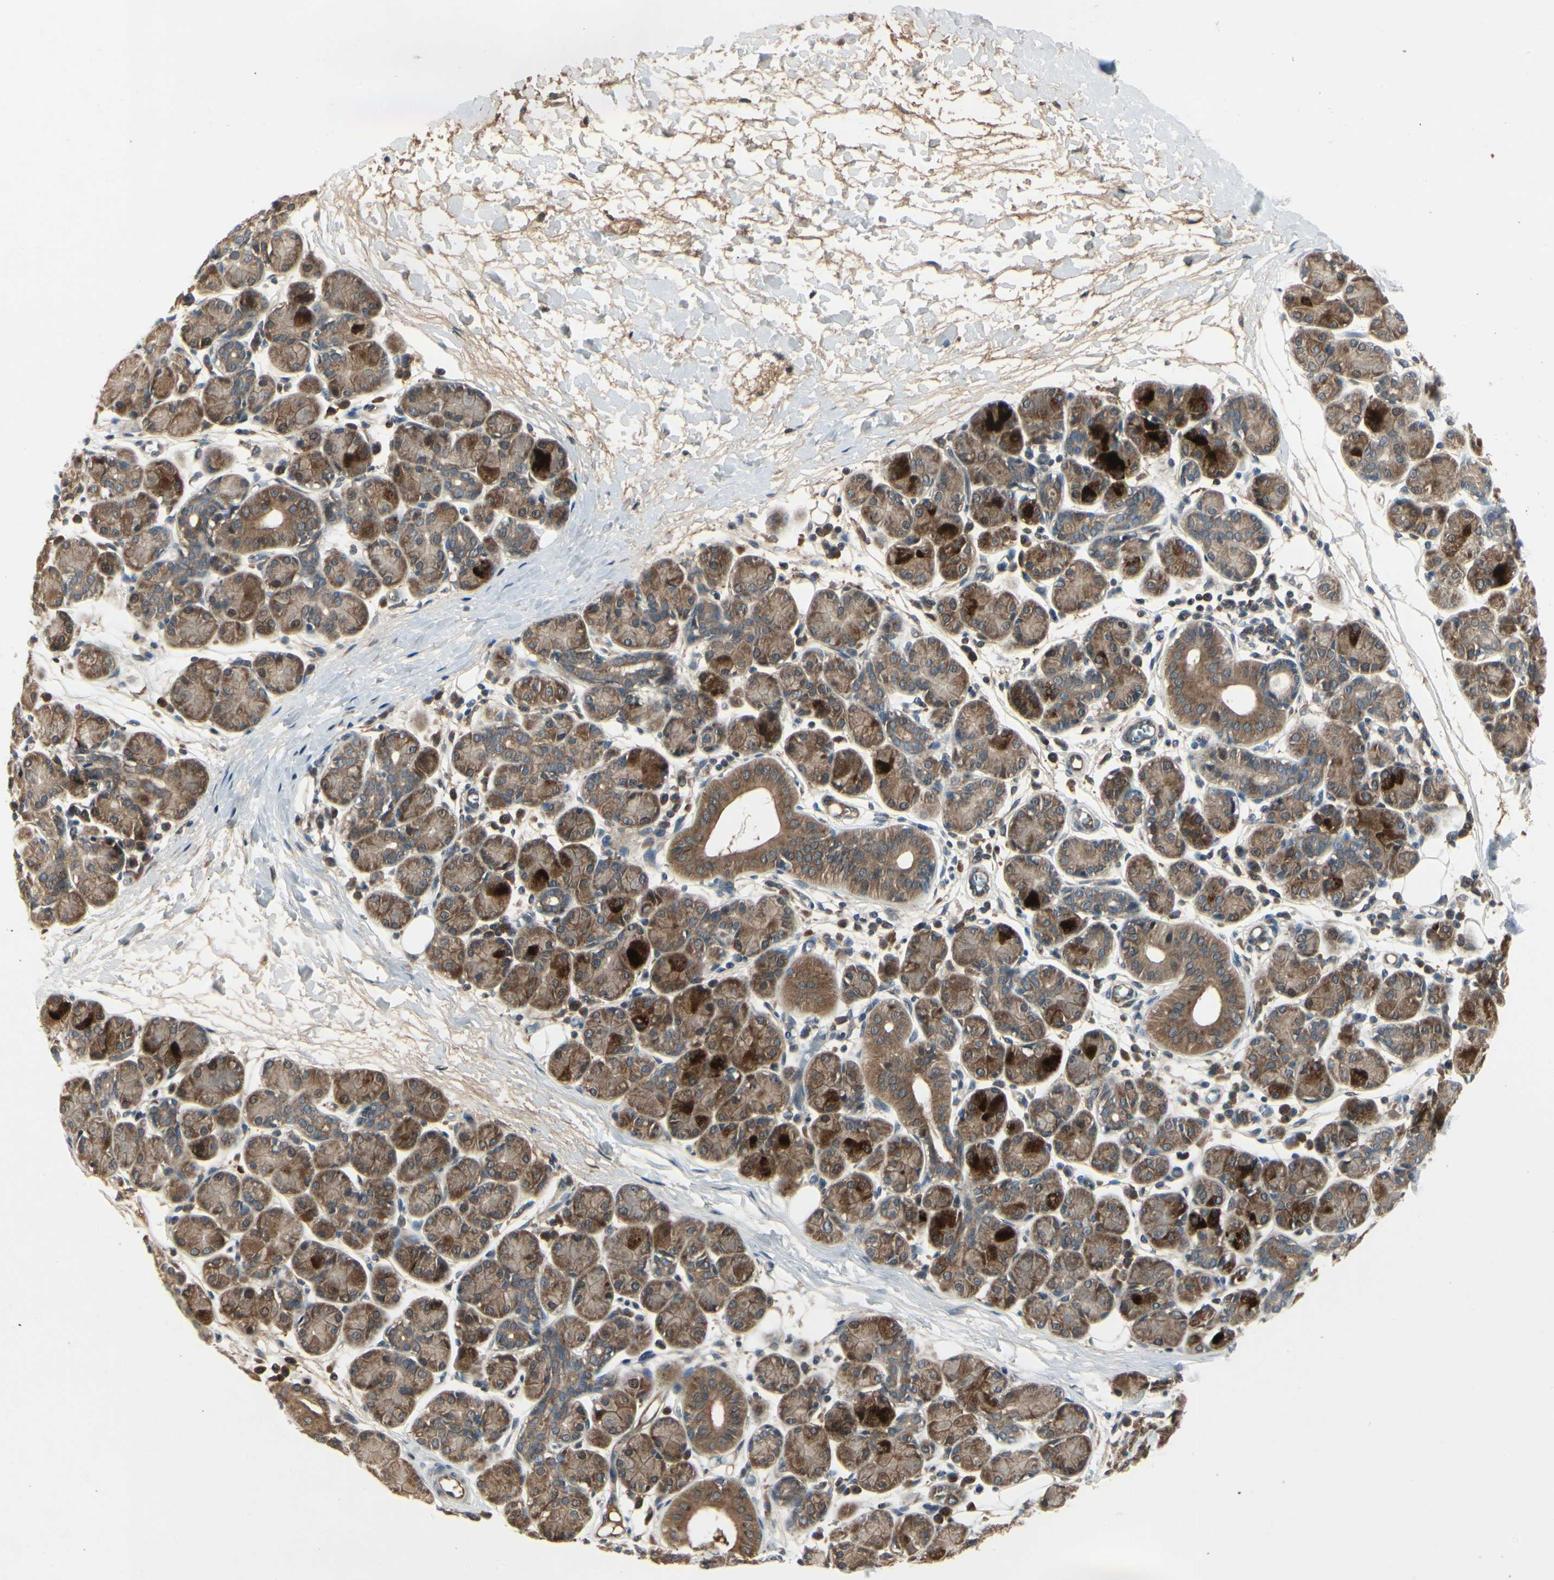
{"staining": {"intensity": "strong", "quantity": "25%-75%", "location": "cytoplasmic/membranous"}, "tissue": "salivary gland", "cell_type": "Glandular cells", "image_type": "normal", "snomed": [{"axis": "morphology", "description": "Normal tissue, NOS"}, {"axis": "morphology", "description": "Inflammation, NOS"}, {"axis": "topography", "description": "Lymph node"}, {"axis": "topography", "description": "Salivary gland"}], "caption": "Immunohistochemical staining of unremarkable salivary gland shows 25%-75% levels of strong cytoplasmic/membranous protein expression in approximately 25%-75% of glandular cells. Using DAB (3,3'-diaminobenzidine) (brown) and hematoxylin (blue) stains, captured at high magnification using brightfield microscopy.", "gene": "RNF14", "patient": {"sex": "male", "age": 3}}